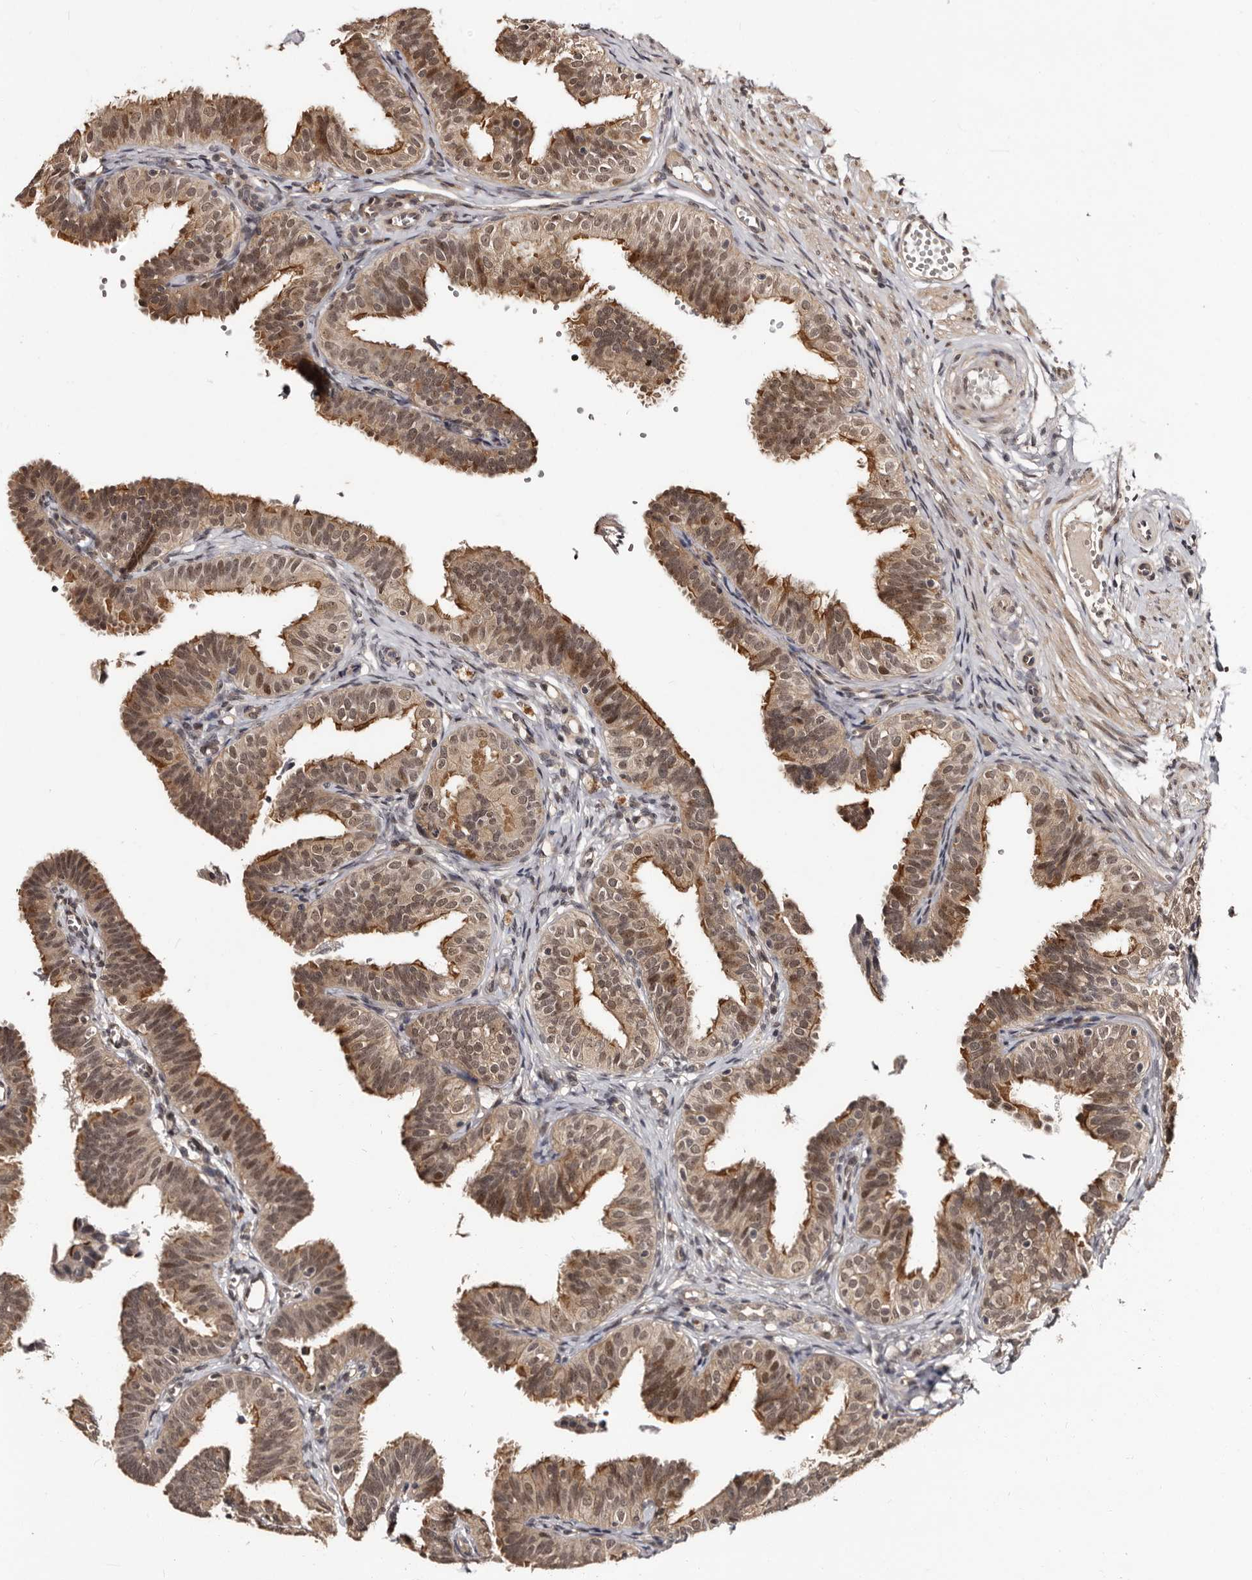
{"staining": {"intensity": "moderate", "quantity": ">75%", "location": "cytoplasmic/membranous,nuclear"}, "tissue": "fallopian tube", "cell_type": "Glandular cells", "image_type": "normal", "snomed": [{"axis": "morphology", "description": "Normal tissue, NOS"}, {"axis": "topography", "description": "Fallopian tube"}], "caption": "Fallopian tube stained with IHC exhibits moderate cytoplasmic/membranous,nuclear positivity in approximately >75% of glandular cells.", "gene": "TBC1D22B", "patient": {"sex": "female", "age": 35}}